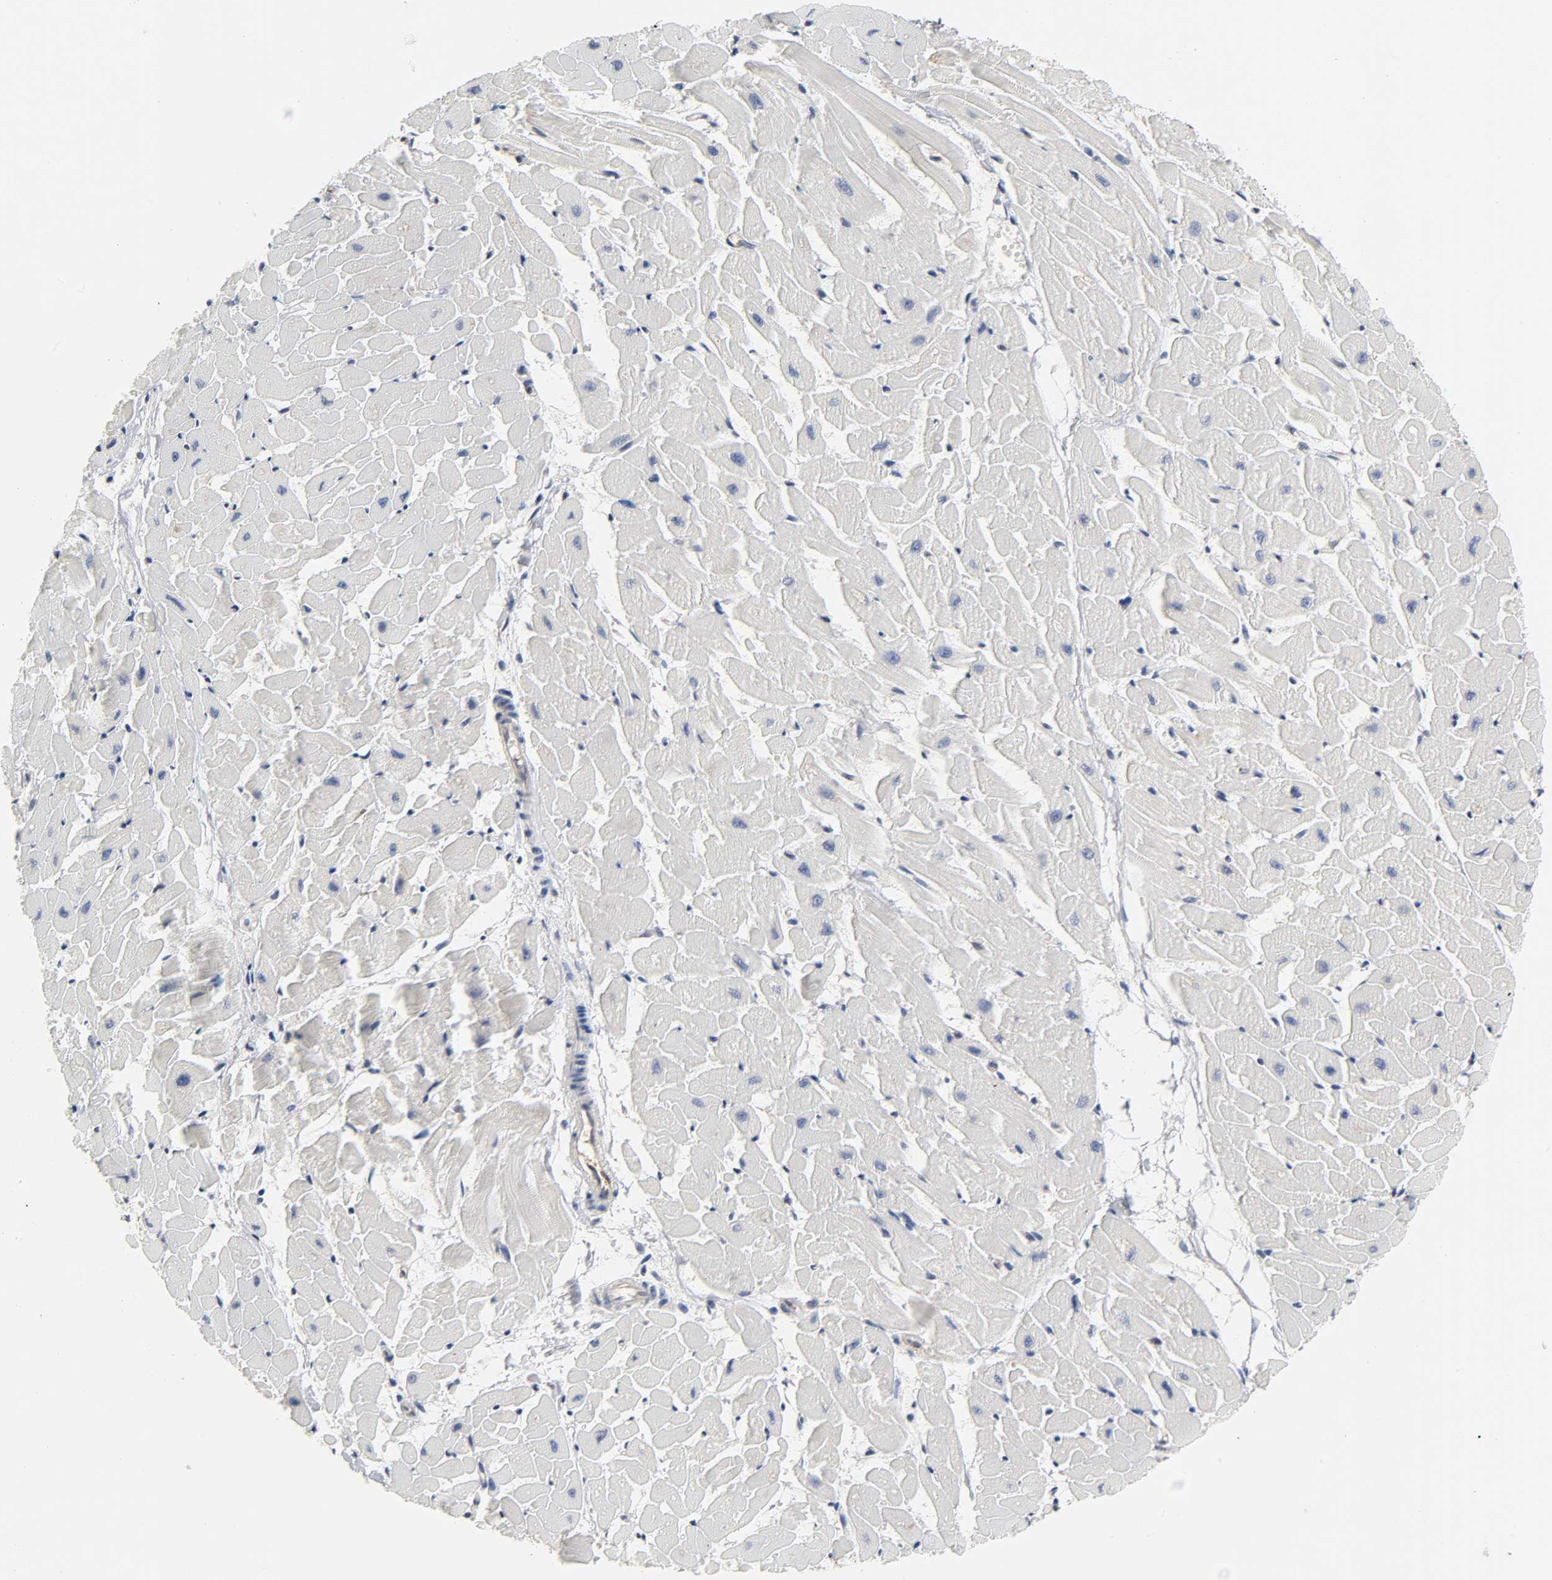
{"staining": {"intensity": "negative", "quantity": "none", "location": "none"}, "tissue": "heart muscle", "cell_type": "Cardiomyocytes", "image_type": "normal", "snomed": [{"axis": "morphology", "description": "Normal tissue, NOS"}, {"axis": "topography", "description": "Heart"}], "caption": "This is a histopathology image of immunohistochemistry (IHC) staining of unremarkable heart muscle, which shows no positivity in cardiomyocytes.", "gene": "FYN", "patient": {"sex": "female", "age": 19}}